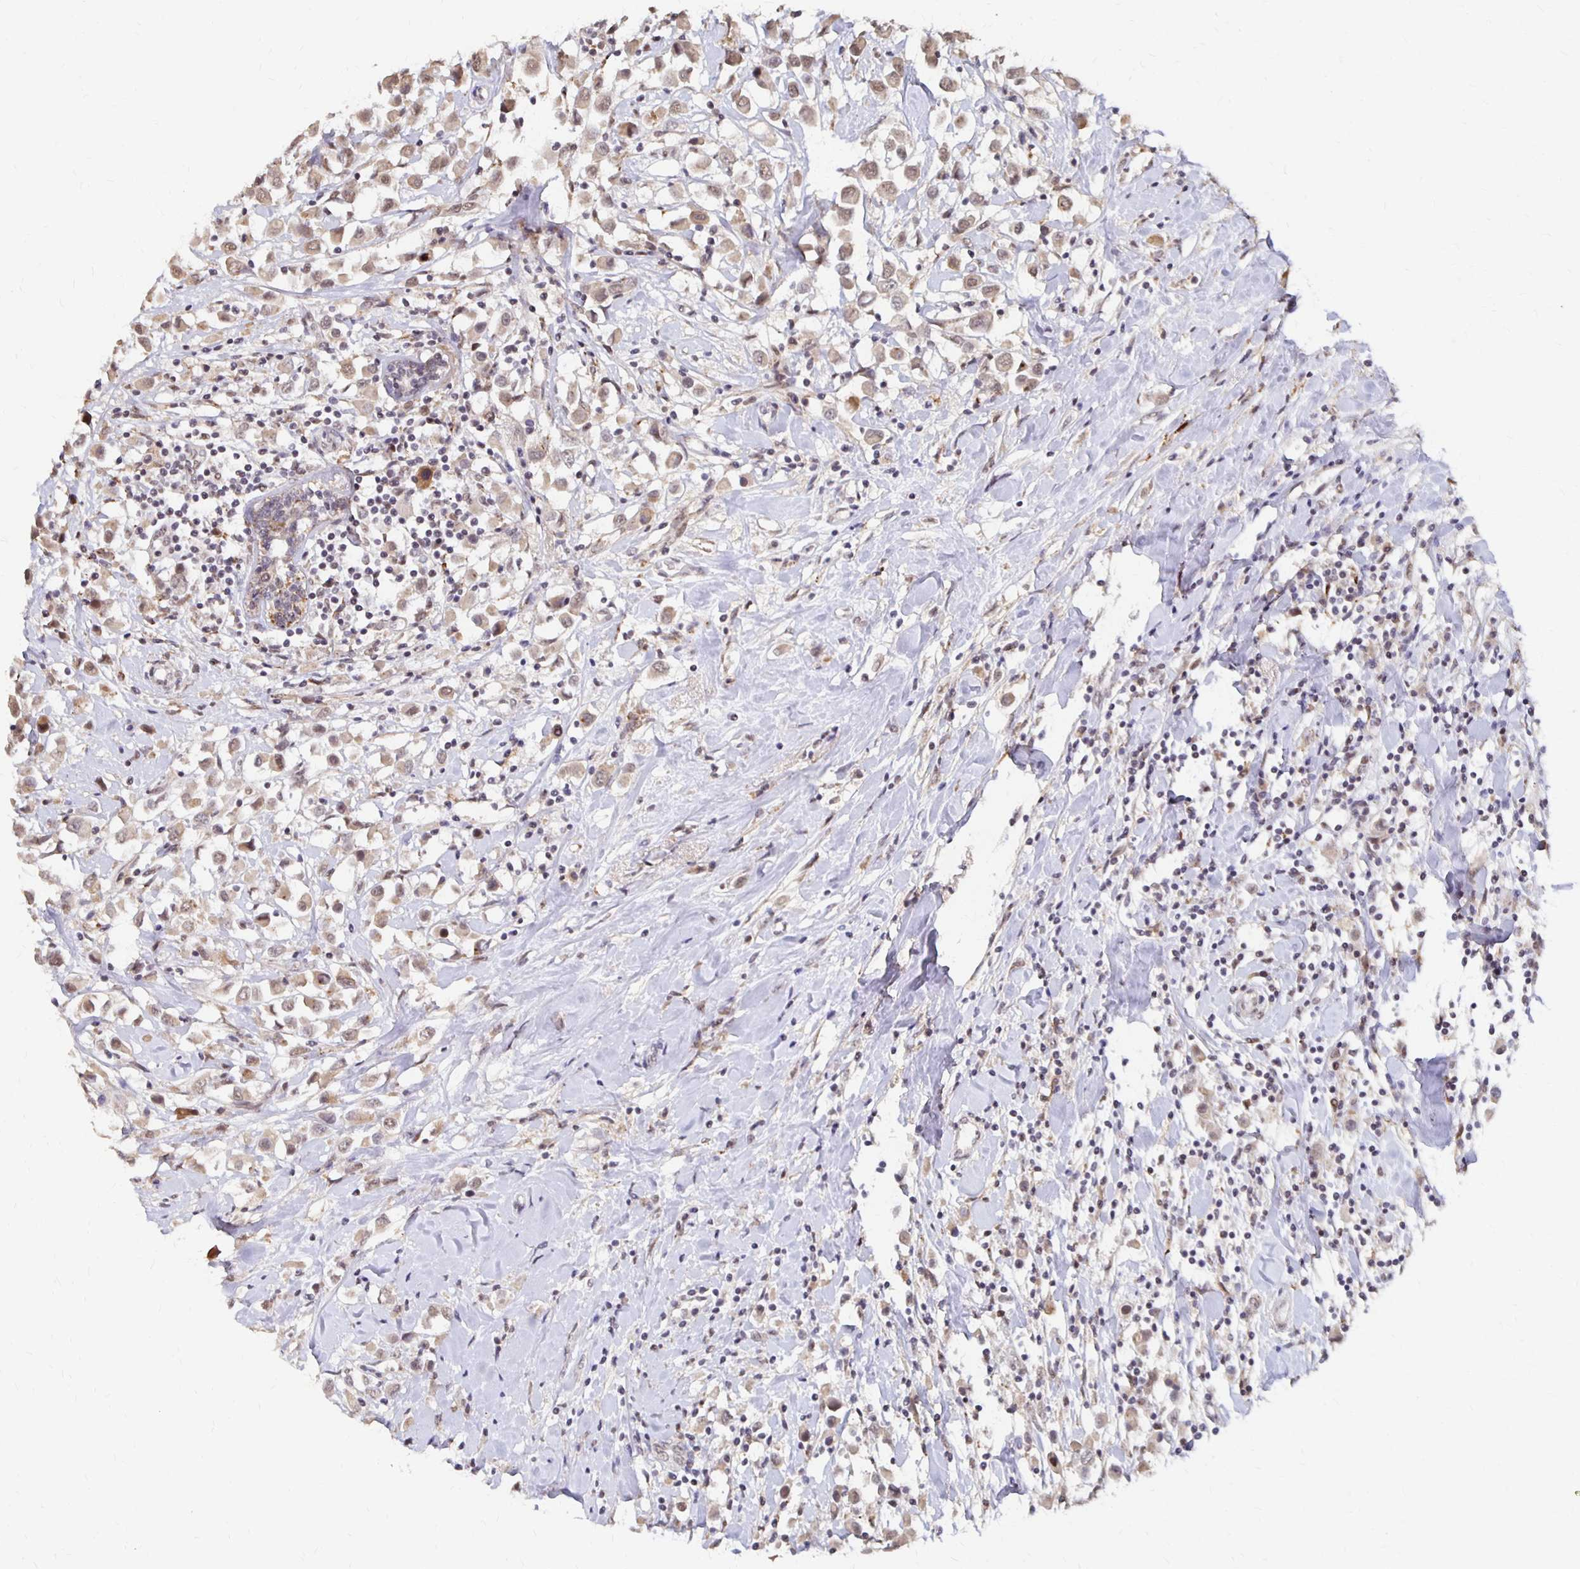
{"staining": {"intensity": "weak", "quantity": ">75%", "location": "nuclear"}, "tissue": "breast cancer", "cell_type": "Tumor cells", "image_type": "cancer", "snomed": [{"axis": "morphology", "description": "Duct carcinoma"}, {"axis": "topography", "description": "Breast"}], "caption": "Immunohistochemistry histopathology image of human breast intraductal carcinoma stained for a protein (brown), which shows low levels of weak nuclear staining in about >75% of tumor cells.", "gene": "CLASRP", "patient": {"sex": "female", "age": 61}}